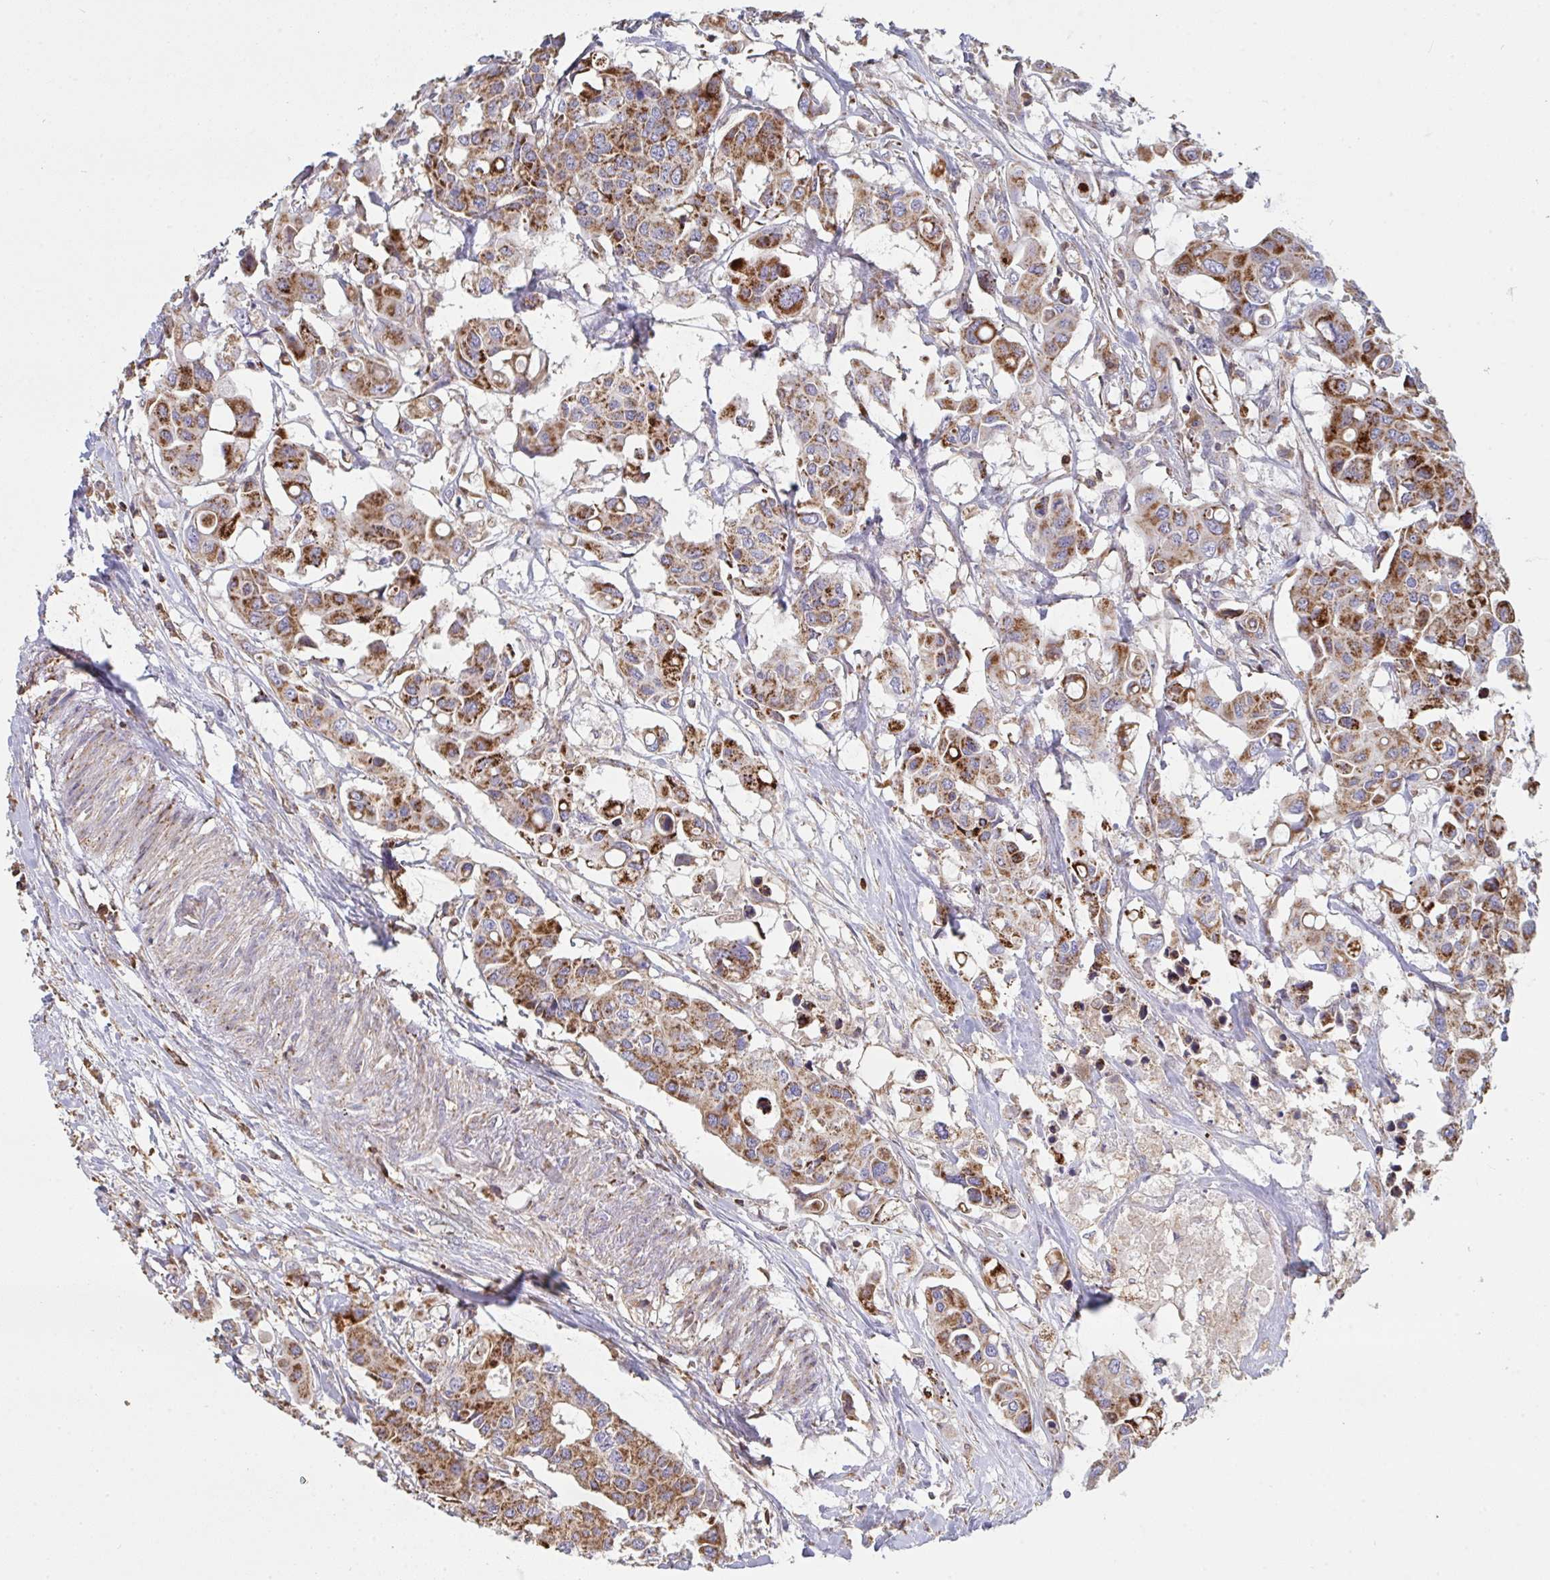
{"staining": {"intensity": "moderate", "quantity": ">75%", "location": "cytoplasmic/membranous"}, "tissue": "colorectal cancer", "cell_type": "Tumor cells", "image_type": "cancer", "snomed": [{"axis": "morphology", "description": "Adenocarcinoma, NOS"}, {"axis": "topography", "description": "Colon"}], "caption": "The immunohistochemical stain shows moderate cytoplasmic/membranous staining in tumor cells of adenocarcinoma (colorectal) tissue. (DAB IHC, brown staining for protein, blue staining for nuclei).", "gene": "MICOS10", "patient": {"sex": "male", "age": 77}}